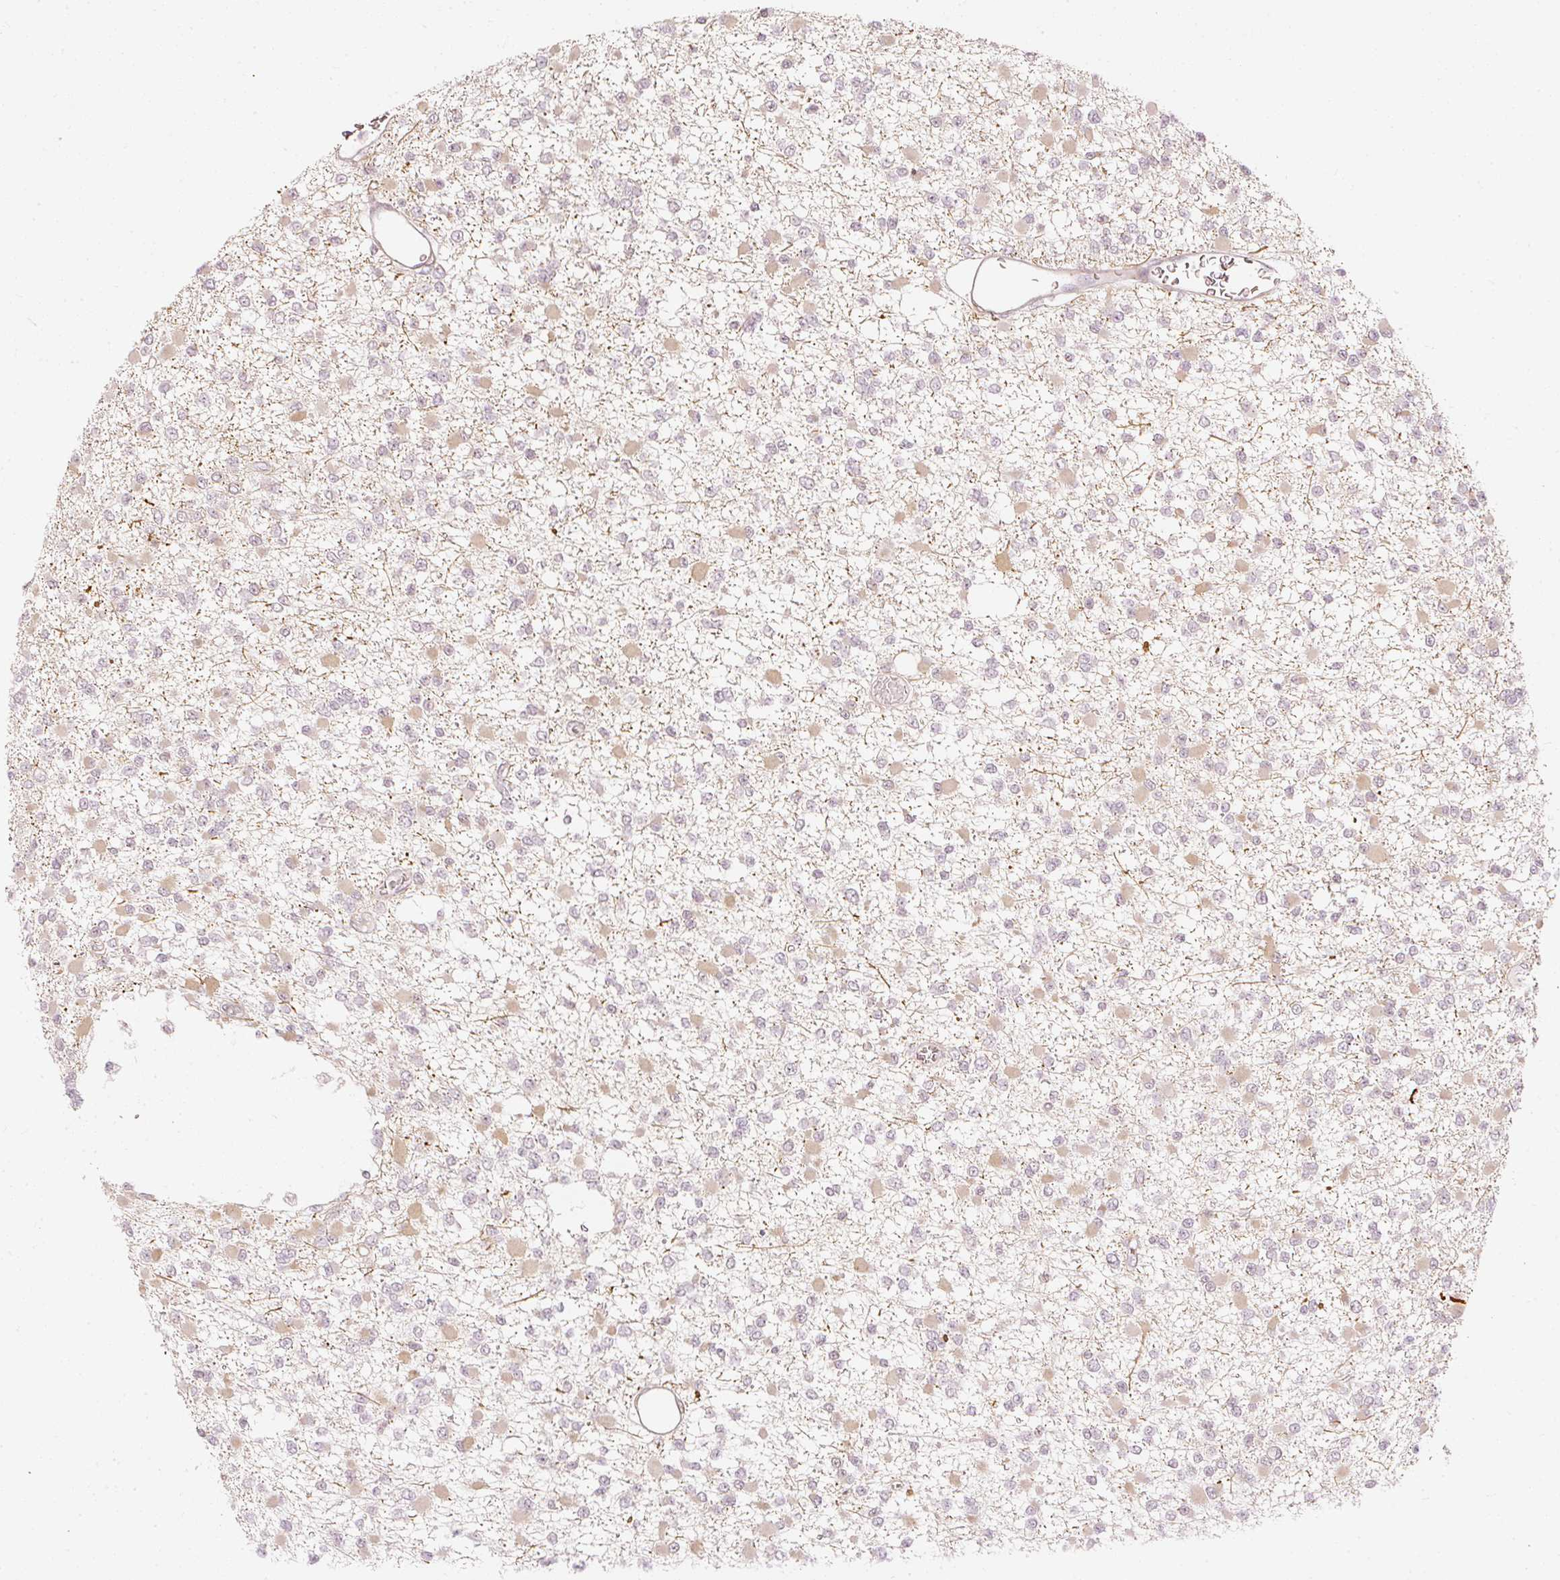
{"staining": {"intensity": "weak", "quantity": "25%-75%", "location": "cytoplasmic/membranous"}, "tissue": "glioma", "cell_type": "Tumor cells", "image_type": "cancer", "snomed": [{"axis": "morphology", "description": "Glioma, malignant, Low grade"}, {"axis": "topography", "description": "Brain"}], "caption": "Immunohistochemistry image of neoplastic tissue: malignant low-grade glioma stained using IHC reveals low levels of weak protein expression localized specifically in the cytoplasmic/membranous of tumor cells, appearing as a cytoplasmic/membranous brown color.", "gene": "DRD2", "patient": {"sex": "female", "age": 22}}